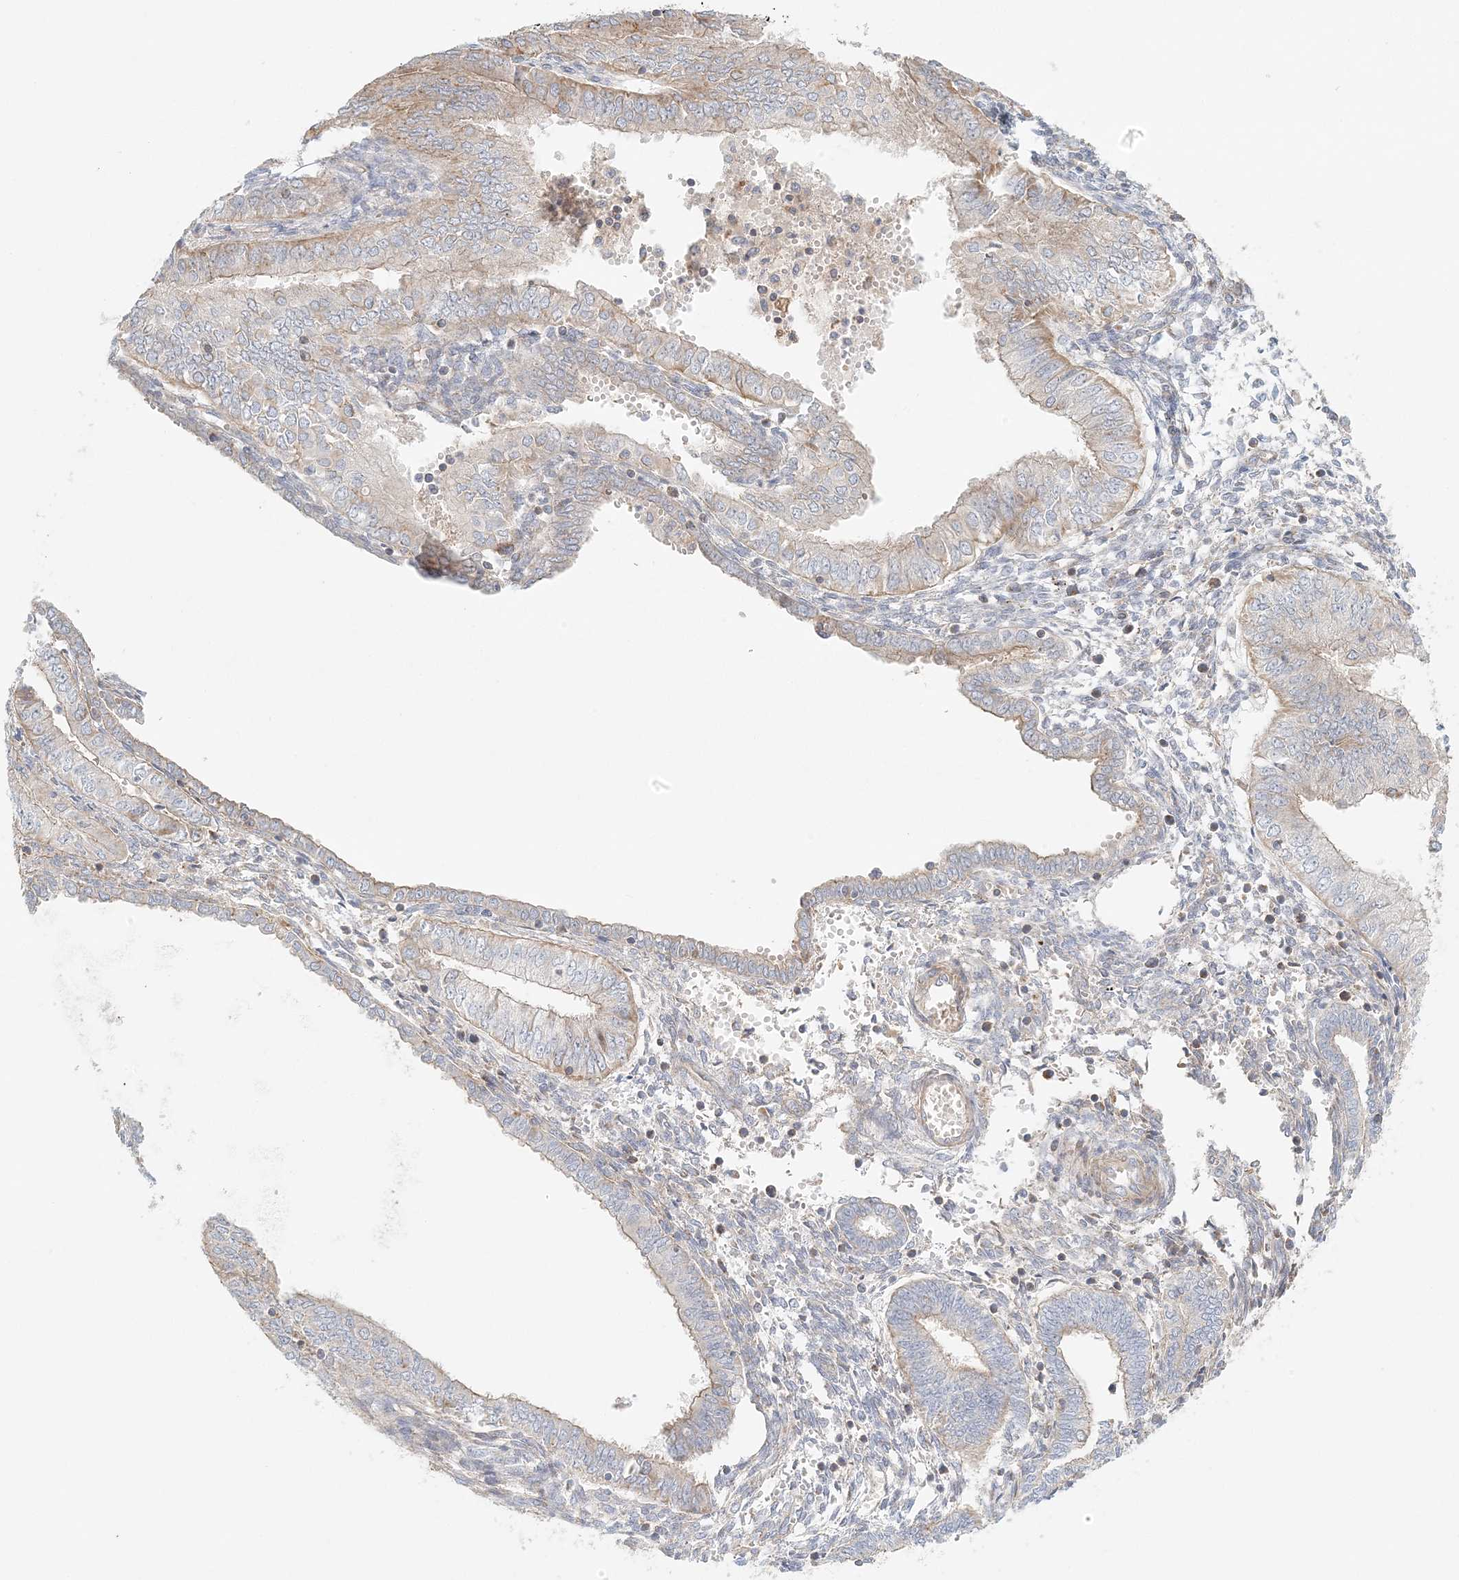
{"staining": {"intensity": "weak", "quantity": "25%-75%", "location": "cytoplasmic/membranous"}, "tissue": "endometrial cancer", "cell_type": "Tumor cells", "image_type": "cancer", "snomed": [{"axis": "morphology", "description": "Normal tissue, NOS"}, {"axis": "morphology", "description": "Adenocarcinoma, NOS"}, {"axis": "topography", "description": "Endometrium"}], "caption": "The photomicrograph exhibits a brown stain indicating the presence of a protein in the cytoplasmic/membranous of tumor cells in endometrial cancer.", "gene": "KIAA0232", "patient": {"sex": "female", "age": 53}}